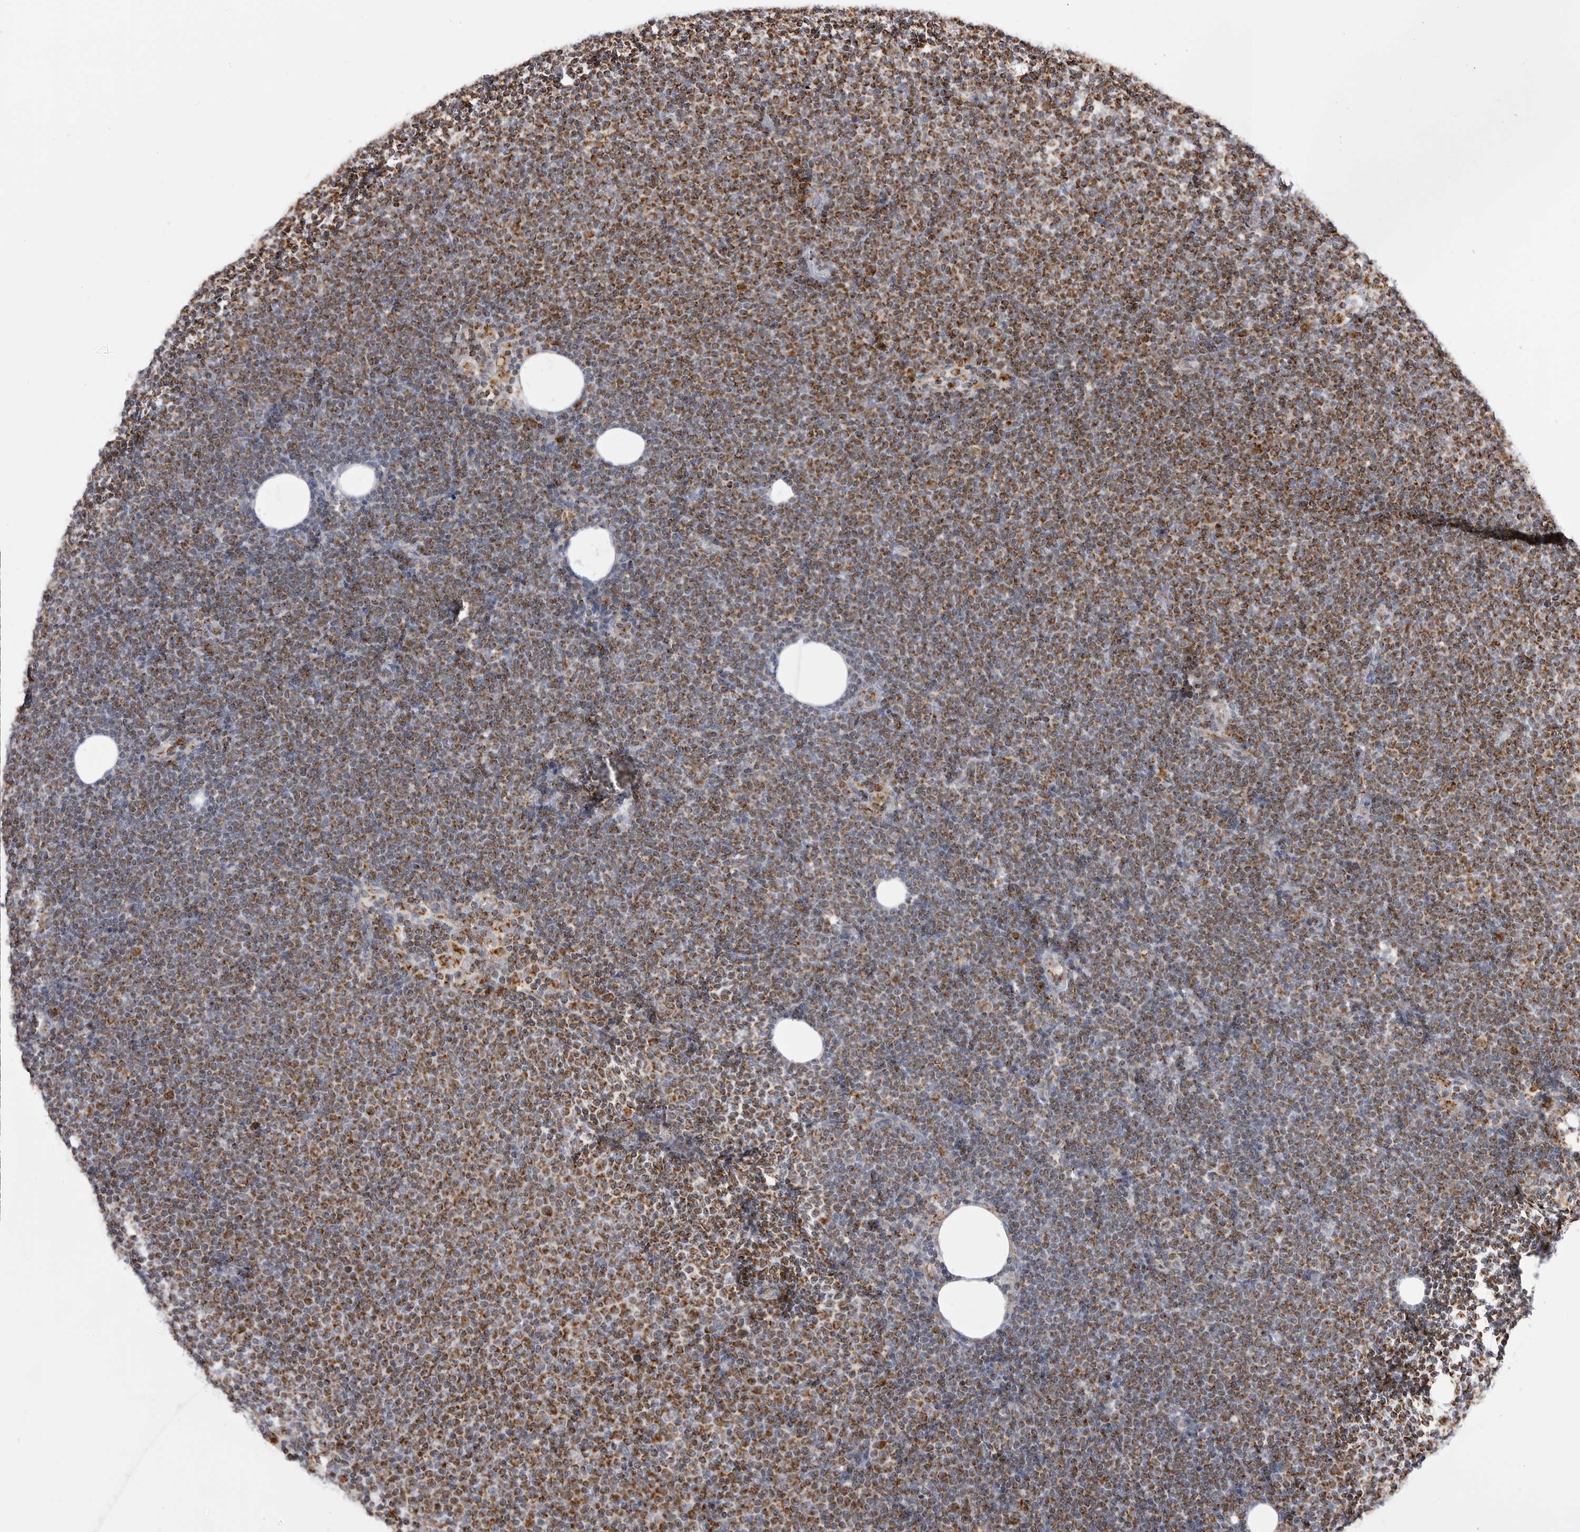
{"staining": {"intensity": "strong", "quantity": ">75%", "location": "cytoplasmic/membranous"}, "tissue": "lymphoma", "cell_type": "Tumor cells", "image_type": "cancer", "snomed": [{"axis": "morphology", "description": "Malignant lymphoma, non-Hodgkin's type, Low grade"}, {"axis": "topography", "description": "Lymph node"}], "caption": "The histopathology image displays immunohistochemical staining of malignant lymphoma, non-Hodgkin's type (low-grade). There is strong cytoplasmic/membranous positivity is present in approximately >75% of tumor cells. (Brightfield microscopy of DAB IHC at high magnification).", "gene": "COX5A", "patient": {"sex": "female", "age": 53}}